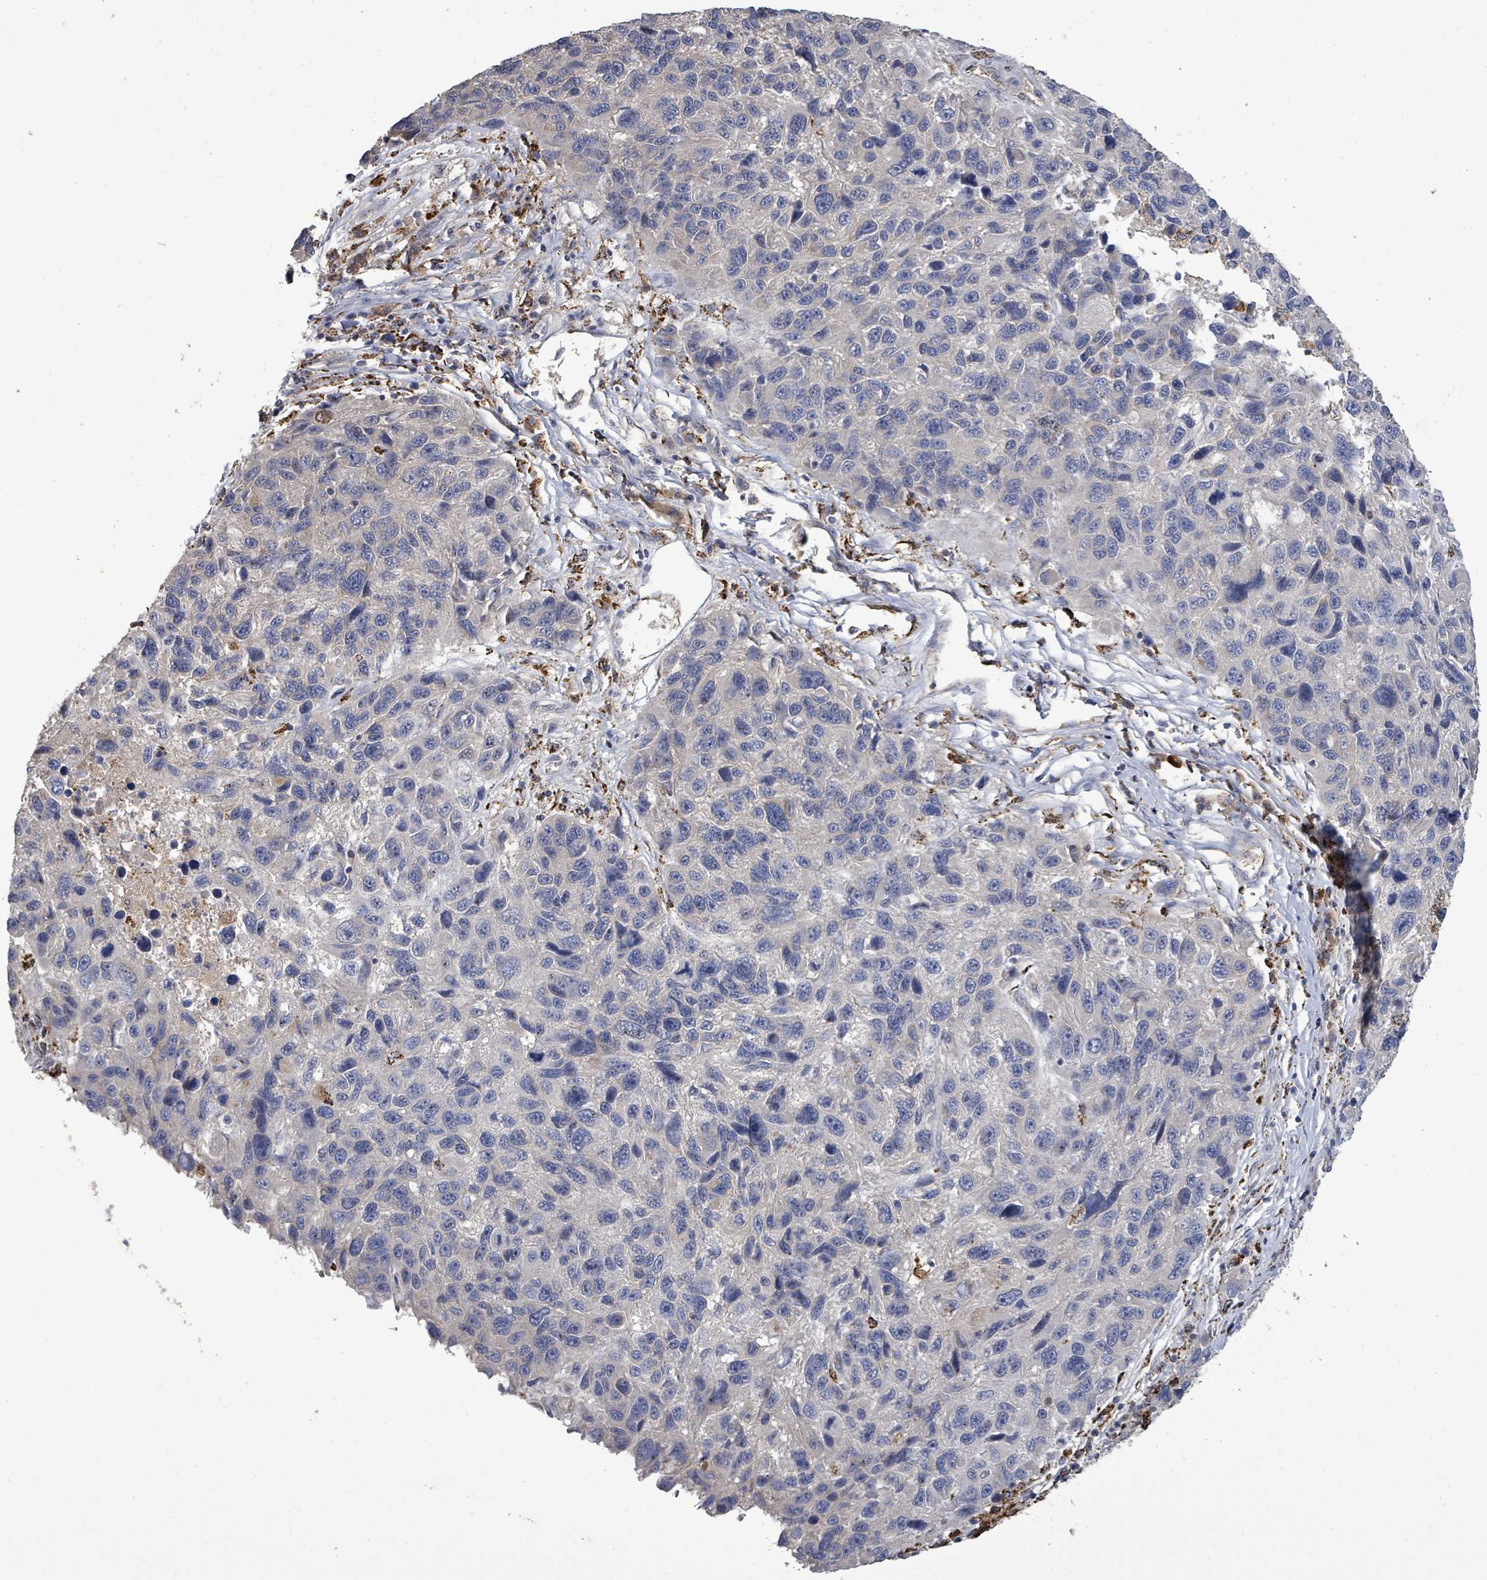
{"staining": {"intensity": "negative", "quantity": "none", "location": "none"}, "tissue": "melanoma", "cell_type": "Tumor cells", "image_type": "cancer", "snomed": [{"axis": "morphology", "description": "Malignant melanoma, NOS"}, {"axis": "topography", "description": "Skin"}], "caption": "Immunohistochemistry of human melanoma demonstrates no expression in tumor cells.", "gene": "MTMR12", "patient": {"sex": "male", "age": 53}}